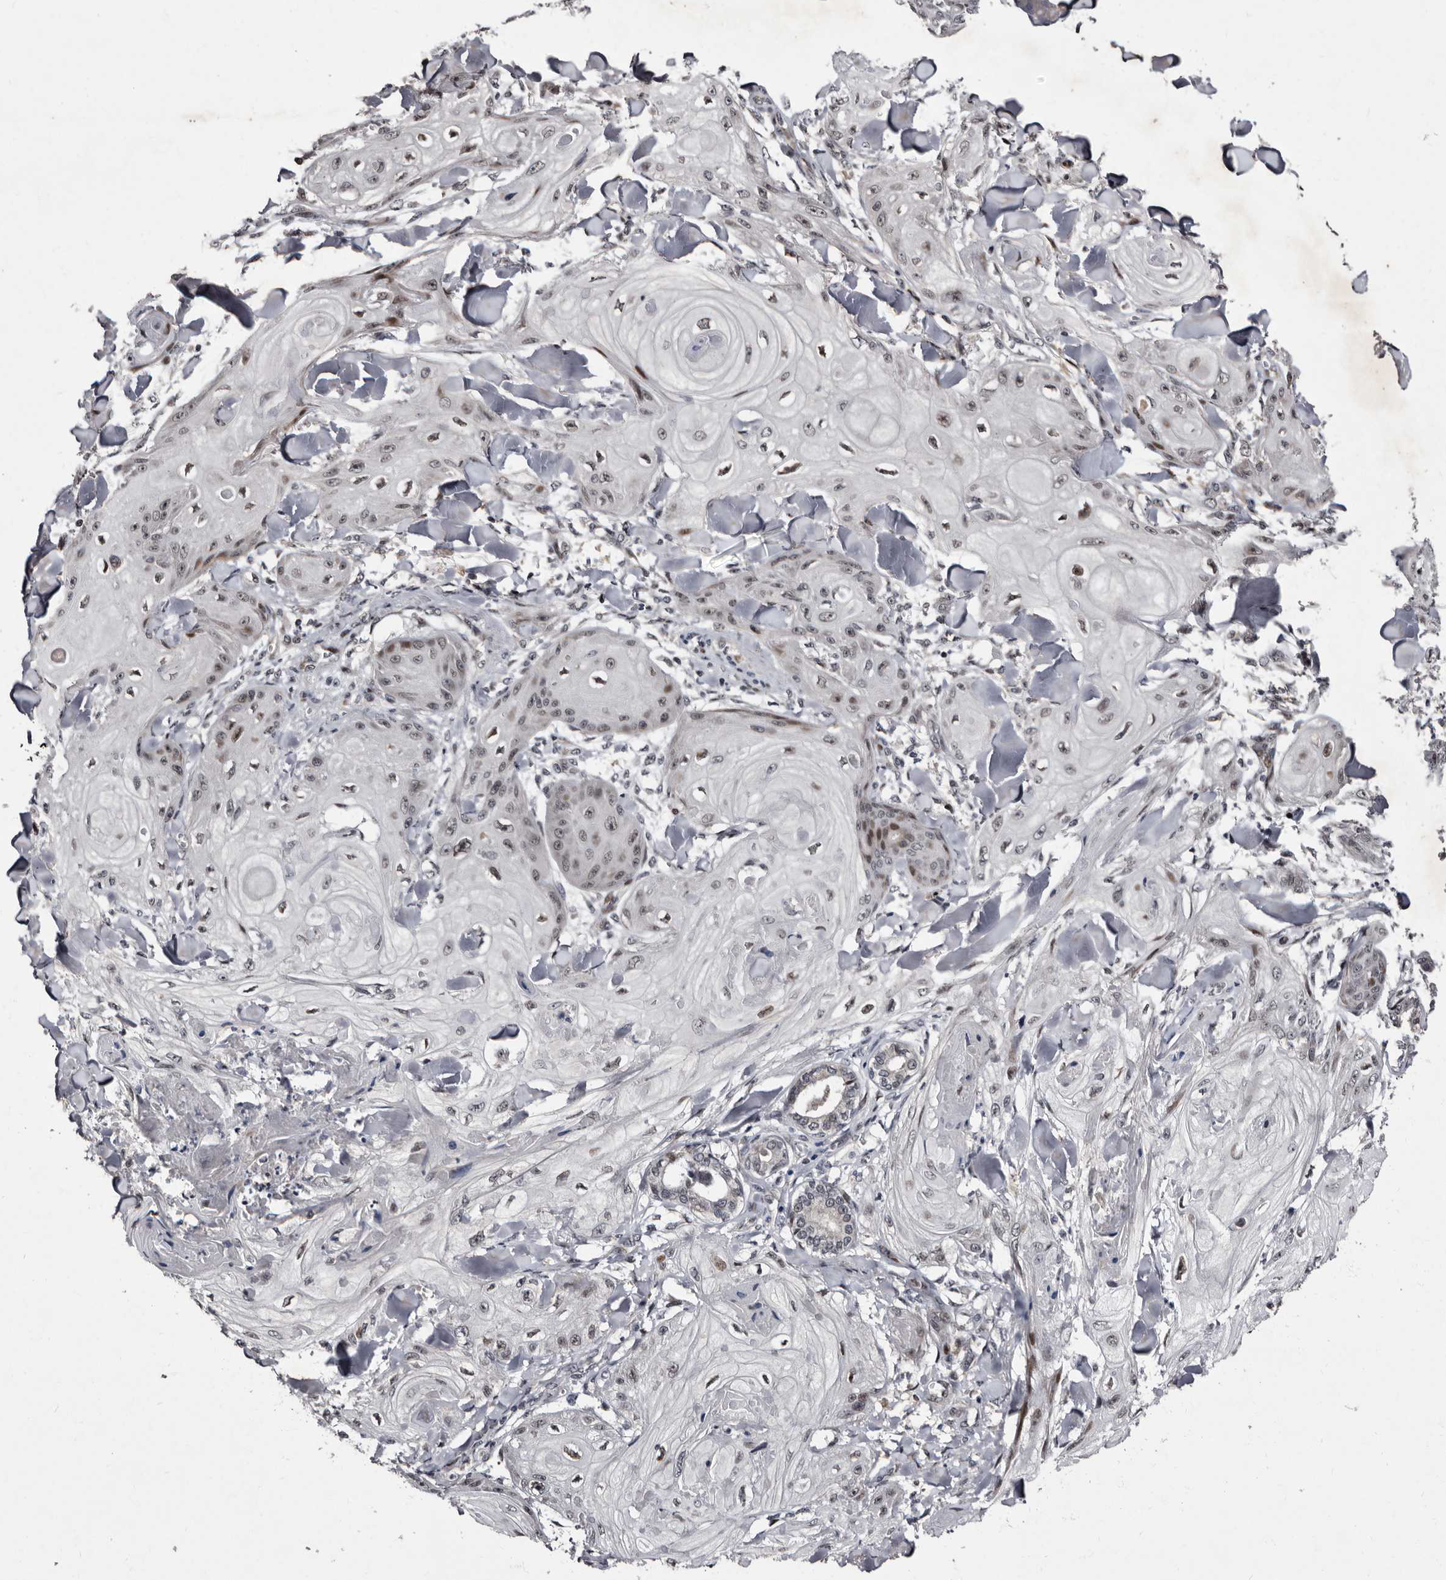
{"staining": {"intensity": "weak", "quantity": "<25%", "location": "nuclear"}, "tissue": "skin cancer", "cell_type": "Tumor cells", "image_type": "cancer", "snomed": [{"axis": "morphology", "description": "Squamous cell carcinoma, NOS"}, {"axis": "topography", "description": "Skin"}], "caption": "Immunohistochemistry photomicrograph of skin cancer stained for a protein (brown), which exhibits no expression in tumor cells. Nuclei are stained in blue.", "gene": "TNKS", "patient": {"sex": "male", "age": 74}}